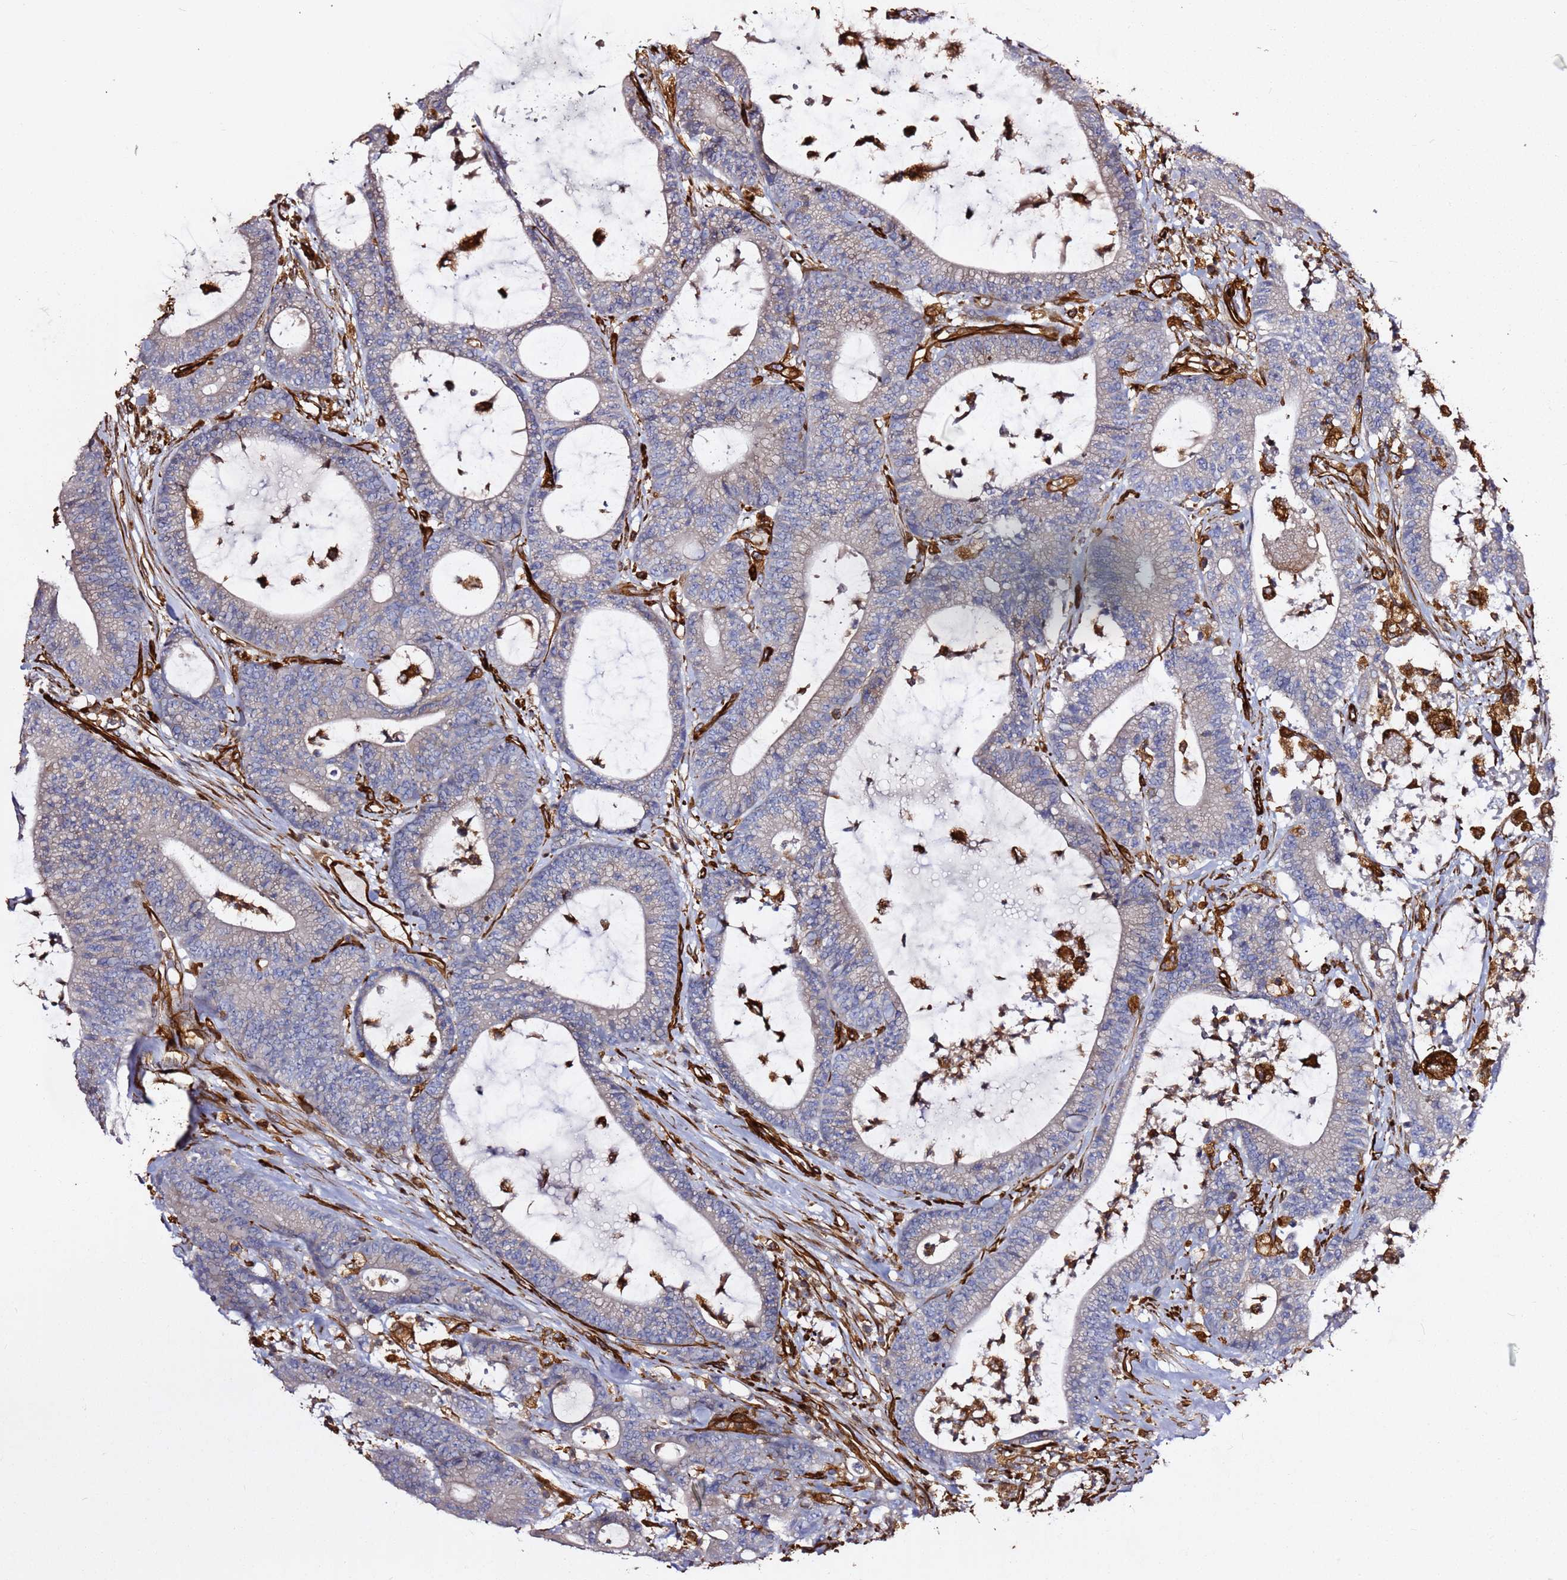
{"staining": {"intensity": "negative", "quantity": "none", "location": "none"}, "tissue": "colorectal cancer", "cell_type": "Tumor cells", "image_type": "cancer", "snomed": [{"axis": "morphology", "description": "Adenocarcinoma, NOS"}, {"axis": "topography", "description": "Colon"}], "caption": "Tumor cells show no significant expression in colorectal cancer.", "gene": "MRGPRE", "patient": {"sex": "female", "age": 84}}